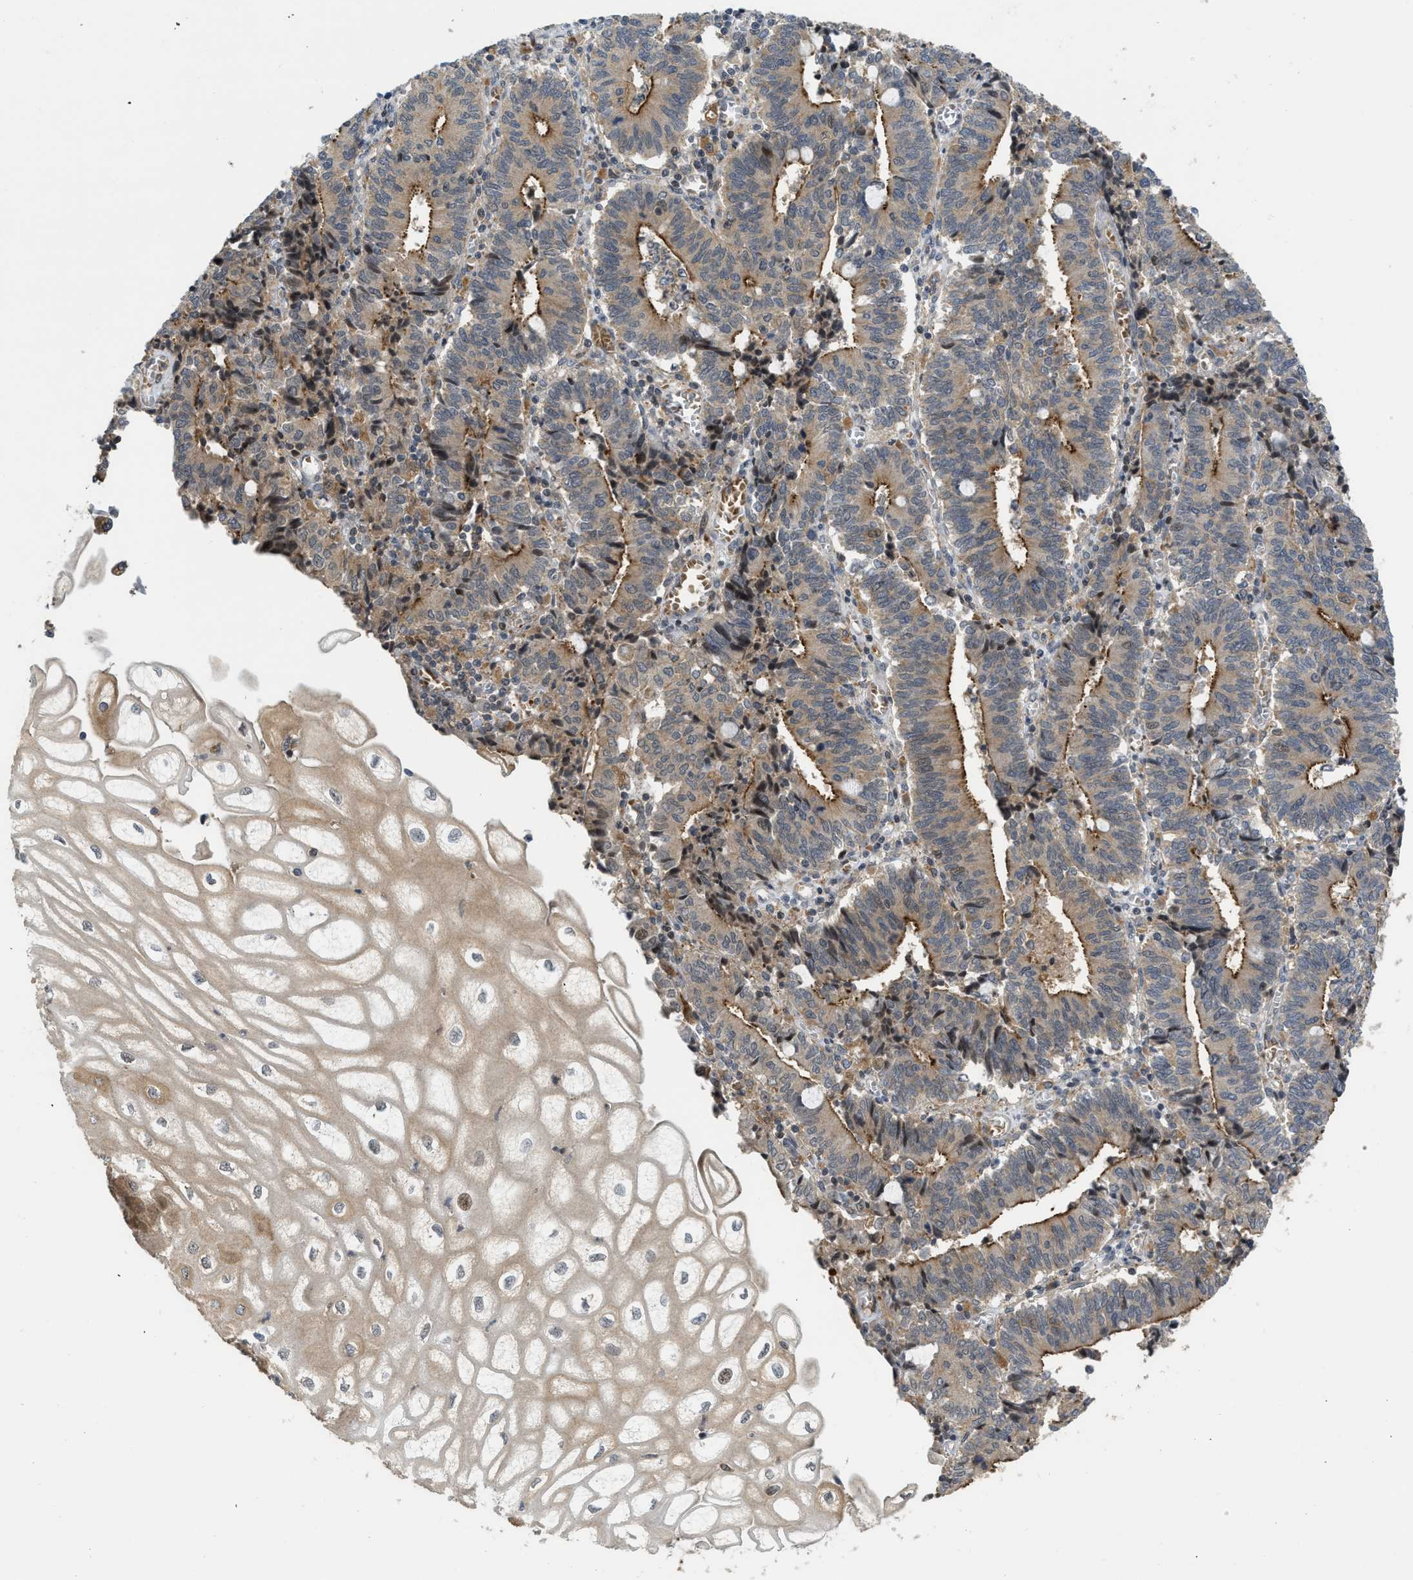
{"staining": {"intensity": "moderate", "quantity": "25%-75%", "location": "cytoplasmic/membranous"}, "tissue": "cervical cancer", "cell_type": "Tumor cells", "image_type": "cancer", "snomed": [{"axis": "morphology", "description": "Adenocarcinoma, NOS"}, {"axis": "topography", "description": "Cervix"}], "caption": "Tumor cells display moderate cytoplasmic/membranous staining in approximately 25%-75% of cells in cervical cancer.", "gene": "DNAJC28", "patient": {"sex": "female", "age": 44}}